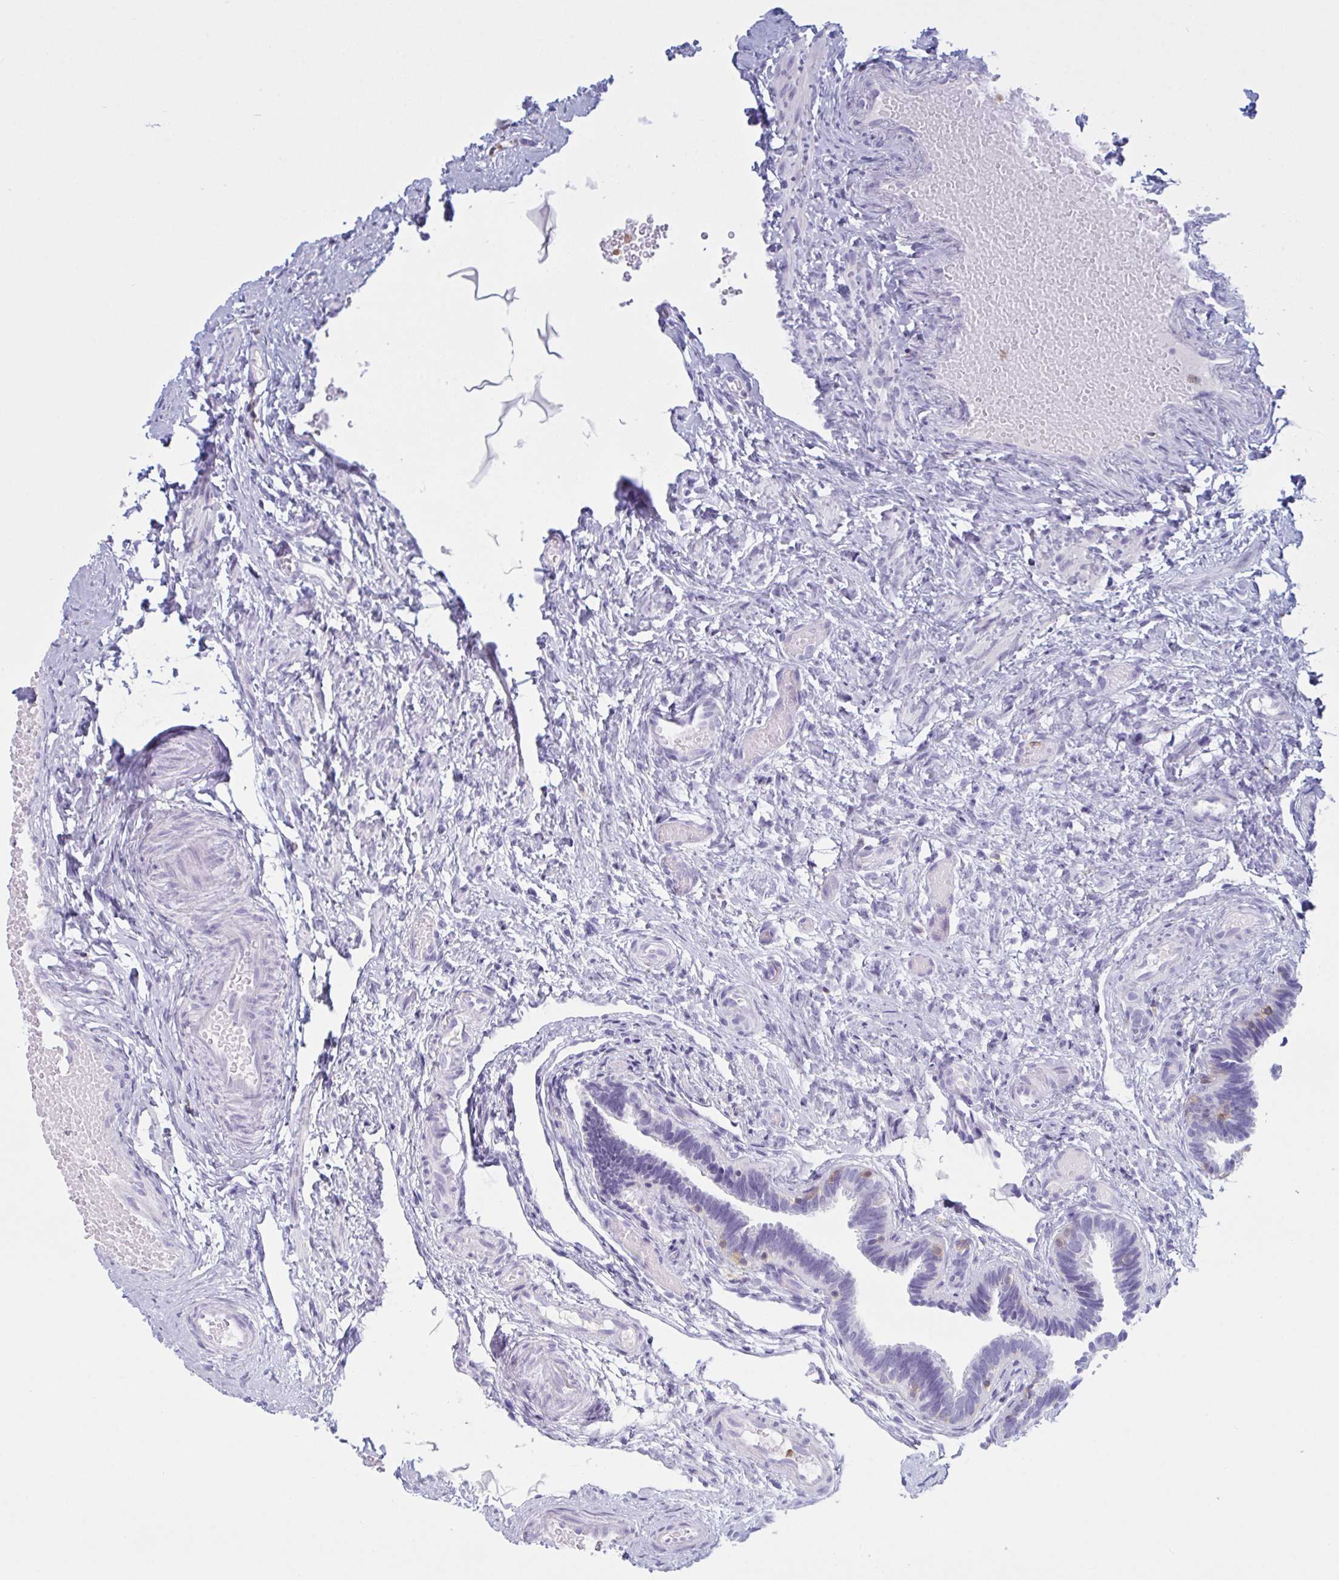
{"staining": {"intensity": "negative", "quantity": "none", "location": "none"}, "tissue": "fallopian tube", "cell_type": "Glandular cells", "image_type": "normal", "snomed": [{"axis": "morphology", "description": "Normal tissue, NOS"}, {"axis": "topography", "description": "Fallopian tube"}], "caption": "Fallopian tube stained for a protein using immunohistochemistry (IHC) demonstrates no expression glandular cells.", "gene": "MYO1F", "patient": {"sex": "female", "age": 37}}